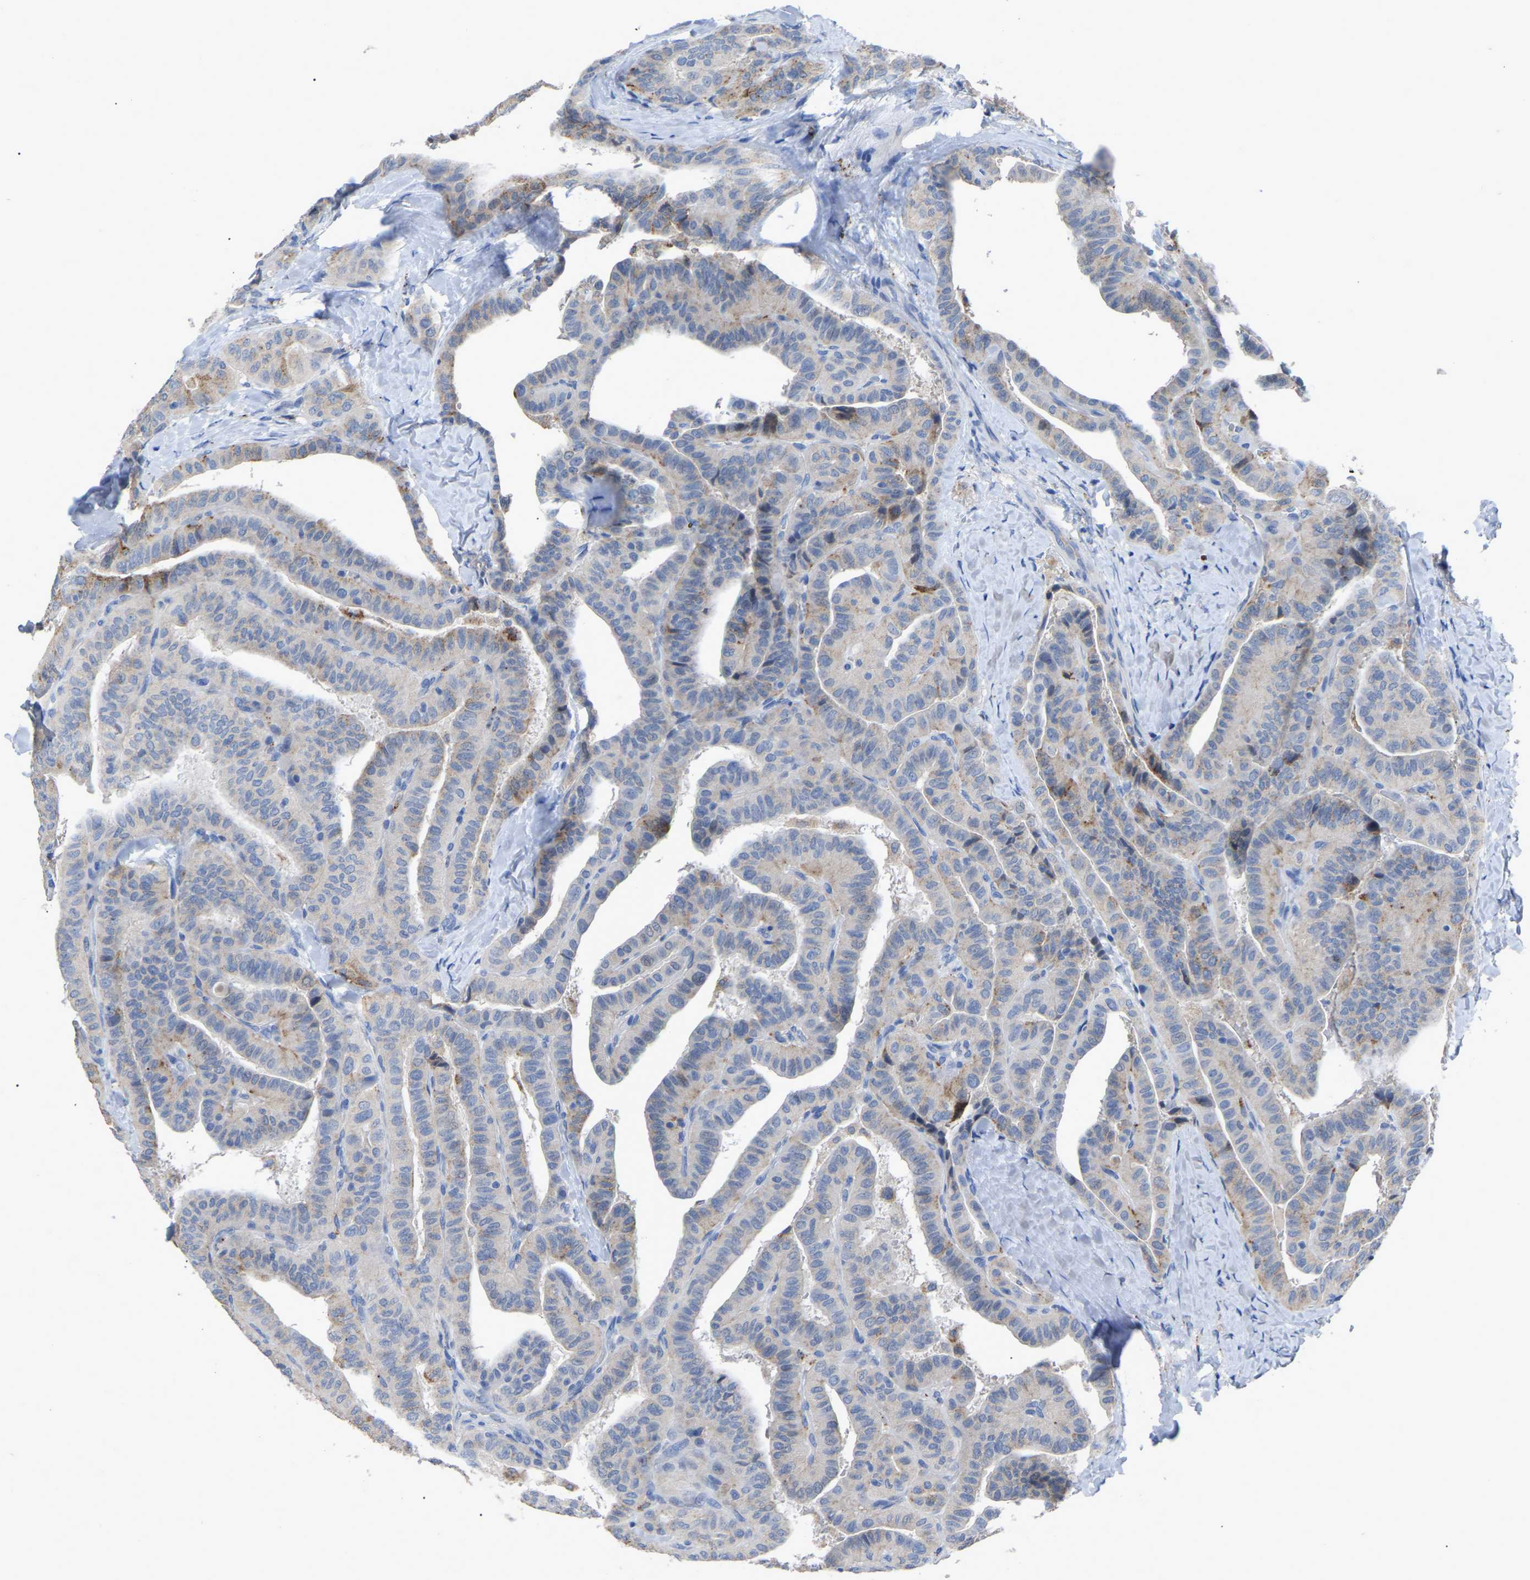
{"staining": {"intensity": "weak", "quantity": "<25%", "location": "cytoplasmic/membranous"}, "tissue": "thyroid cancer", "cell_type": "Tumor cells", "image_type": "cancer", "snomed": [{"axis": "morphology", "description": "Papillary adenocarcinoma, NOS"}, {"axis": "topography", "description": "Thyroid gland"}], "caption": "High magnification brightfield microscopy of papillary adenocarcinoma (thyroid) stained with DAB (3,3'-diaminobenzidine) (brown) and counterstained with hematoxylin (blue): tumor cells show no significant expression.", "gene": "SMPD2", "patient": {"sex": "male", "age": 77}}